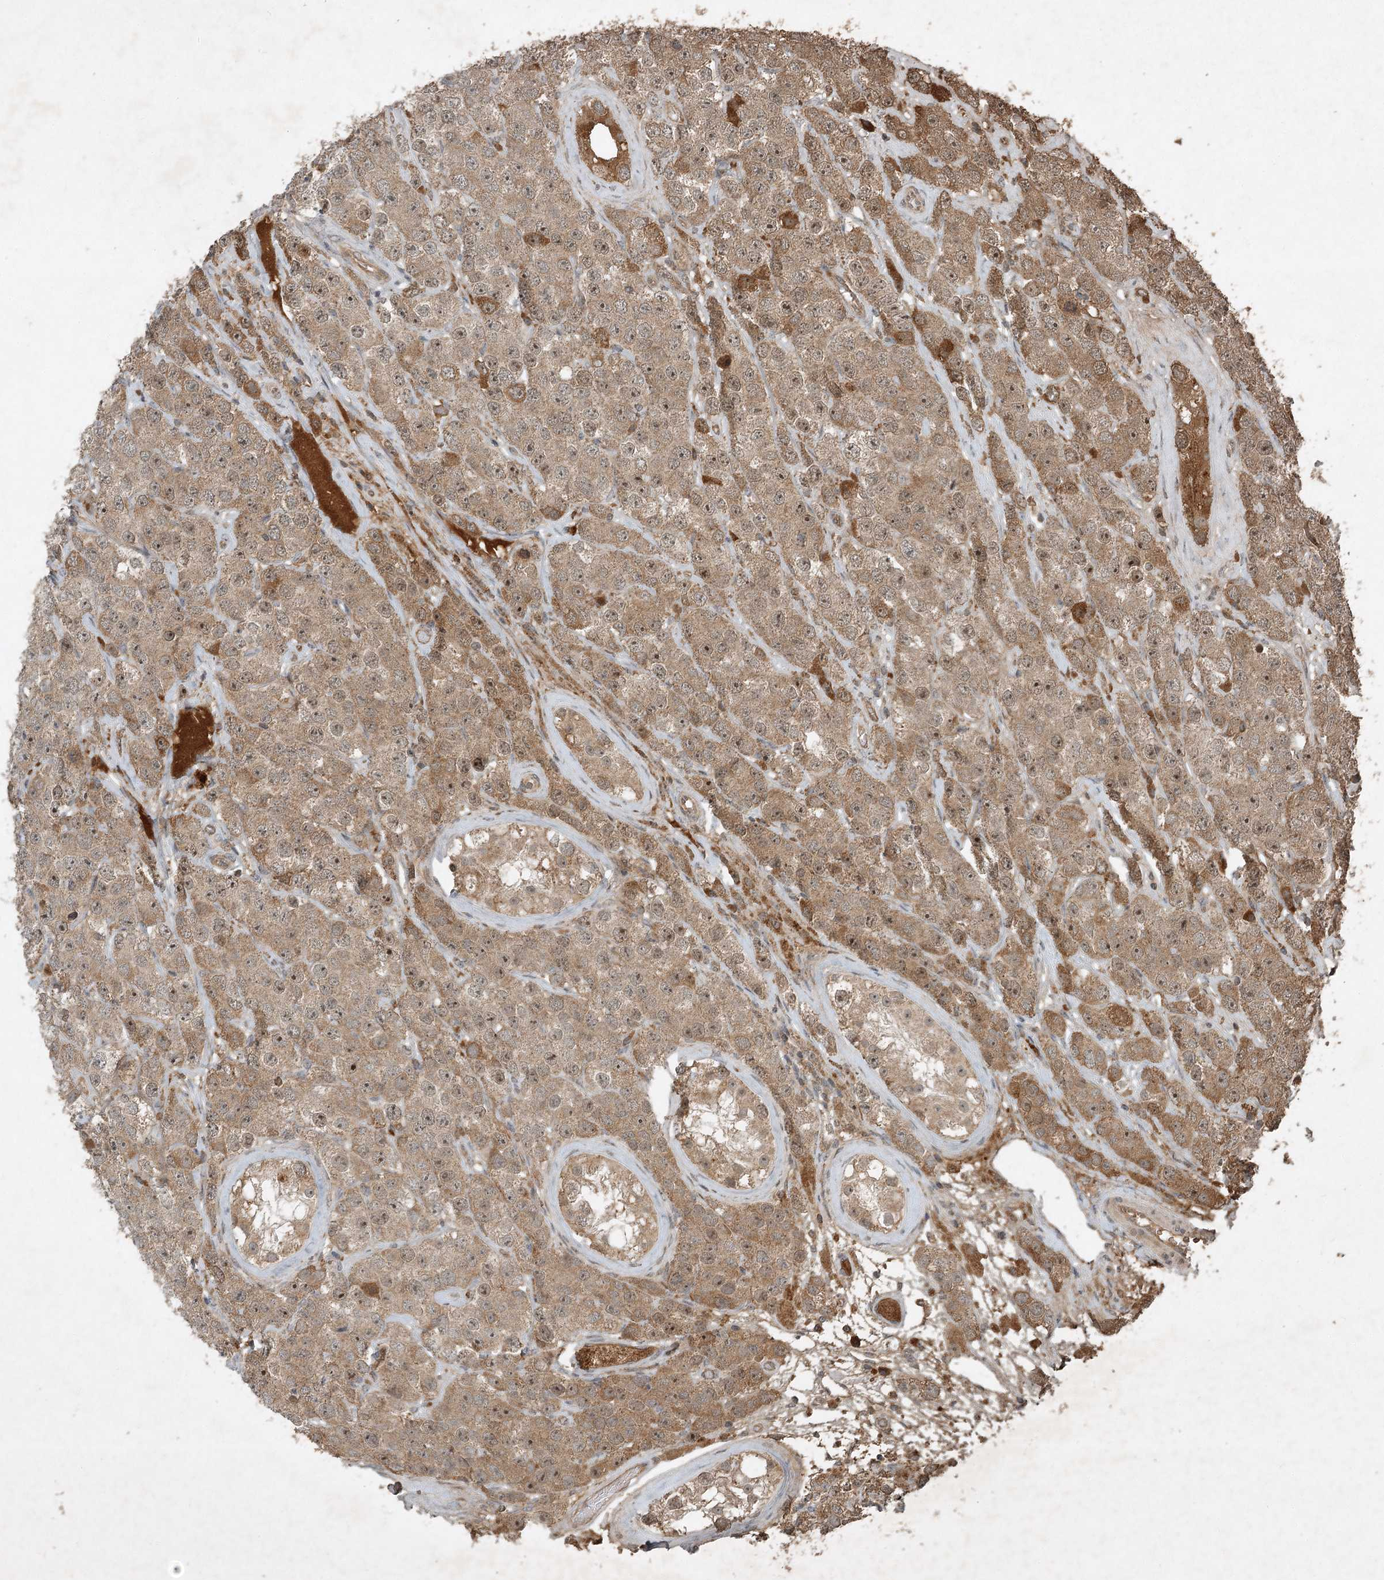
{"staining": {"intensity": "moderate", "quantity": ">75%", "location": "cytoplasmic/membranous"}, "tissue": "testis cancer", "cell_type": "Tumor cells", "image_type": "cancer", "snomed": [{"axis": "morphology", "description": "Seminoma, NOS"}, {"axis": "topography", "description": "Testis"}], "caption": "This micrograph demonstrates testis cancer (seminoma) stained with immunohistochemistry (IHC) to label a protein in brown. The cytoplasmic/membranous of tumor cells show moderate positivity for the protein. Nuclei are counter-stained blue.", "gene": "UNC93A", "patient": {"sex": "male", "age": 28}}